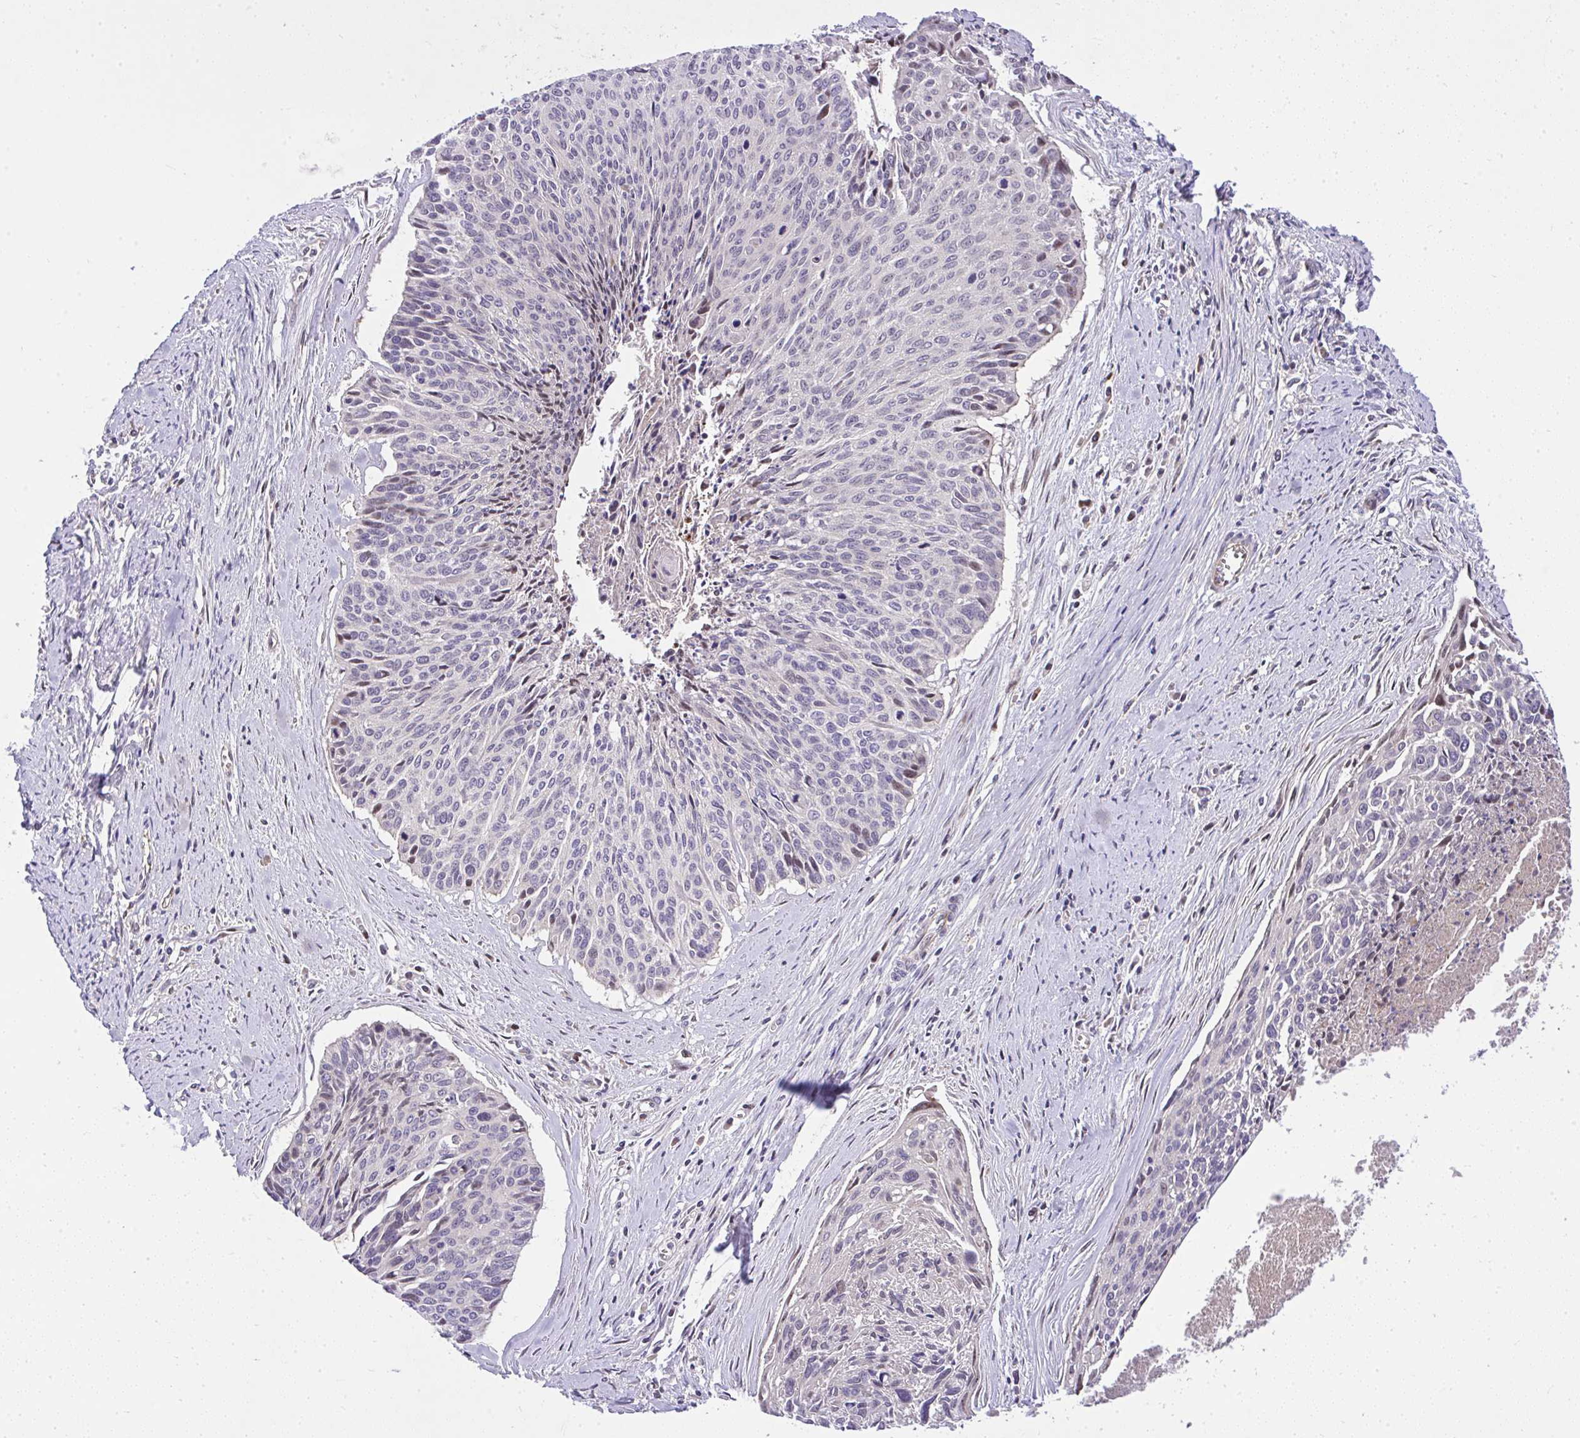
{"staining": {"intensity": "weak", "quantity": "<25%", "location": "nuclear"}, "tissue": "cervical cancer", "cell_type": "Tumor cells", "image_type": "cancer", "snomed": [{"axis": "morphology", "description": "Squamous cell carcinoma, NOS"}, {"axis": "topography", "description": "Cervix"}], "caption": "Tumor cells show no significant expression in cervical cancer.", "gene": "CHIA", "patient": {"sex": "female", "age": 55}}